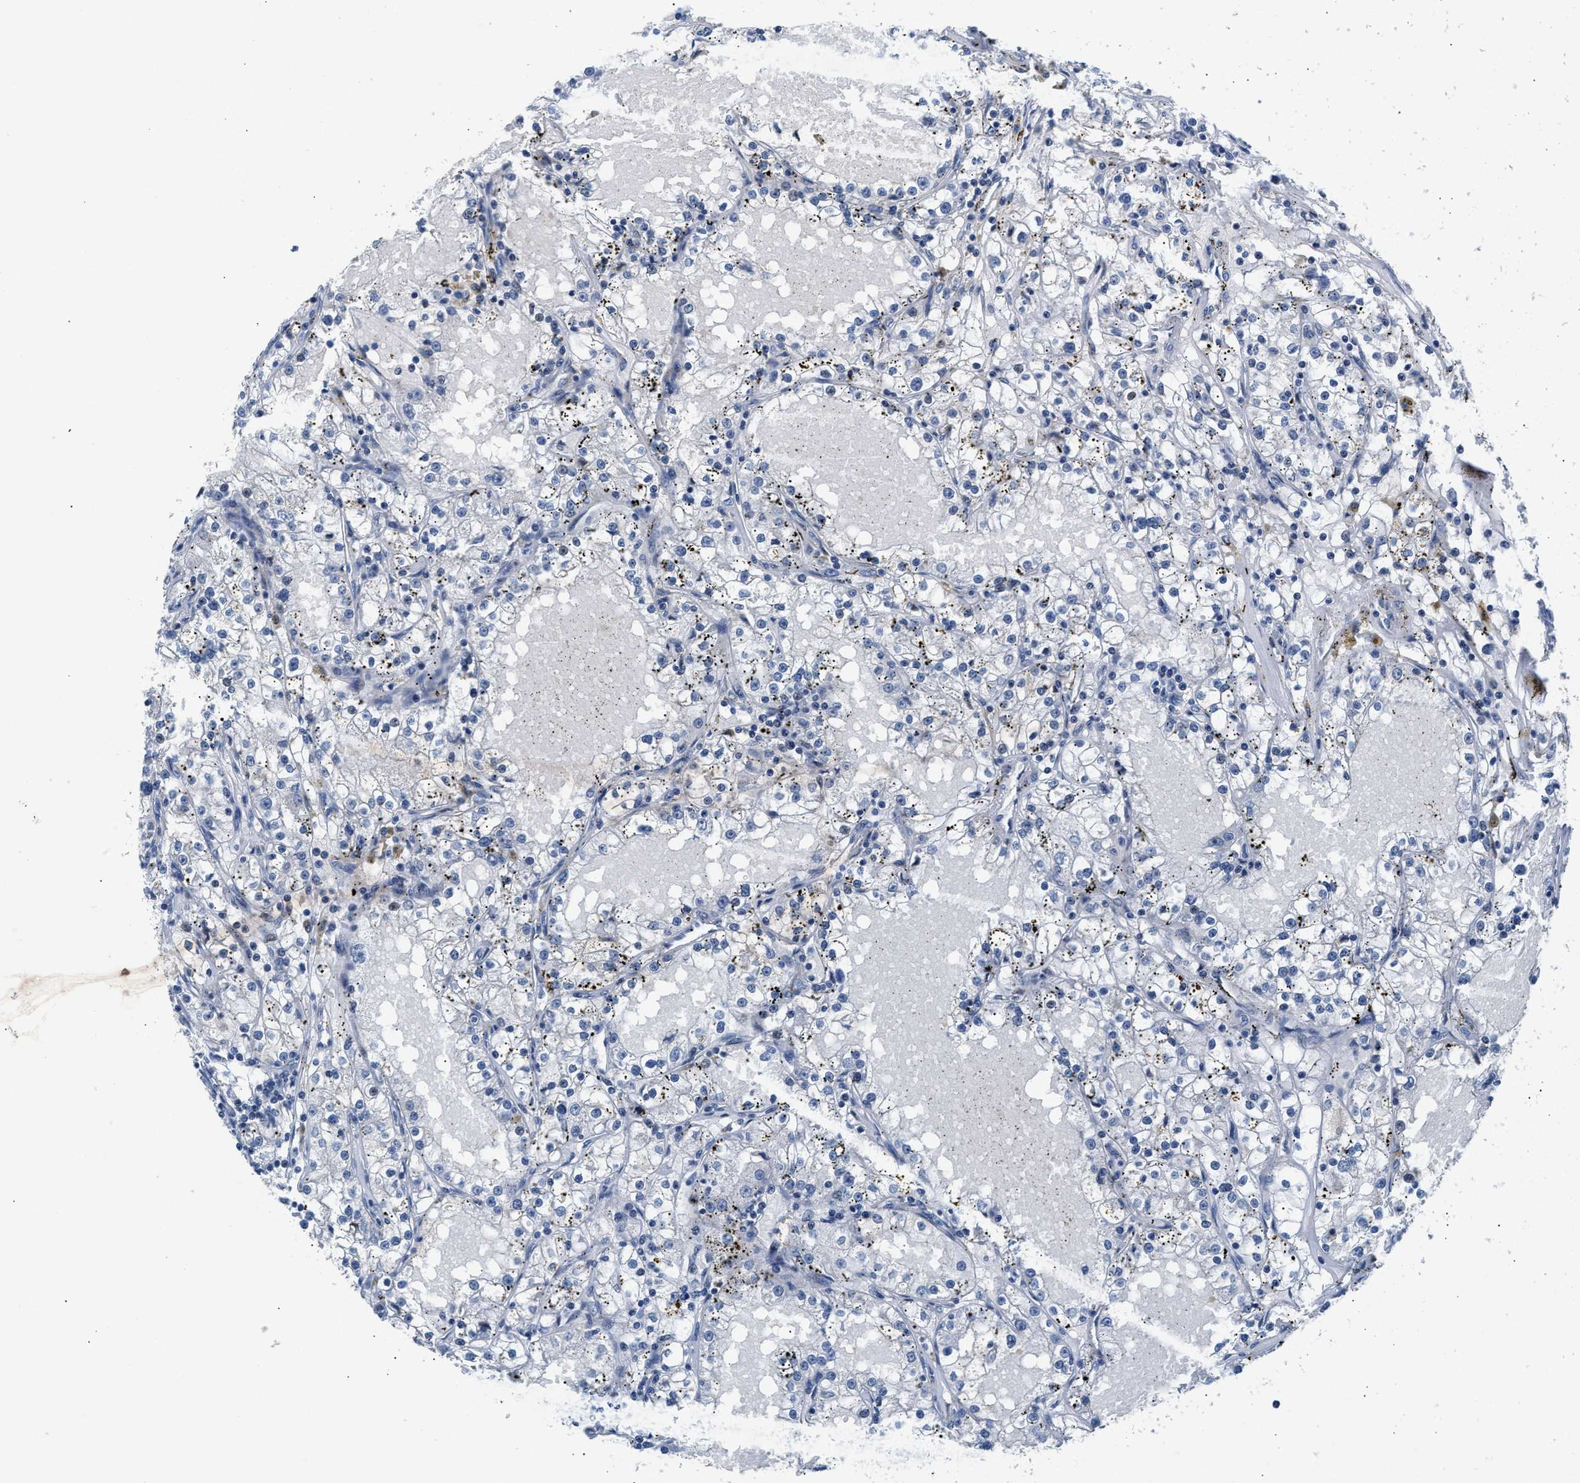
{"staining": {"intensity": "negative", "quantity": "none", "location": "none"}, "tissue": "renal cancer", "cell_type": "Tumor cells", "image_type": "cancer", "snomed": [{"axis": "morphology", "description": "Adenocarcinoma, NOS"}, {"axis": "topography", "description": "Kidney"}], "caption": "A histopathology image of renal cancer stained for a protein exhibits no brown staining in tumor cells. (Brightfield microscopy of DAB (3,3'-diaminobenzidine) IHC at high magnification).", "gene": "PPM1H", "patient": {"sex": "male", "age": 56}}